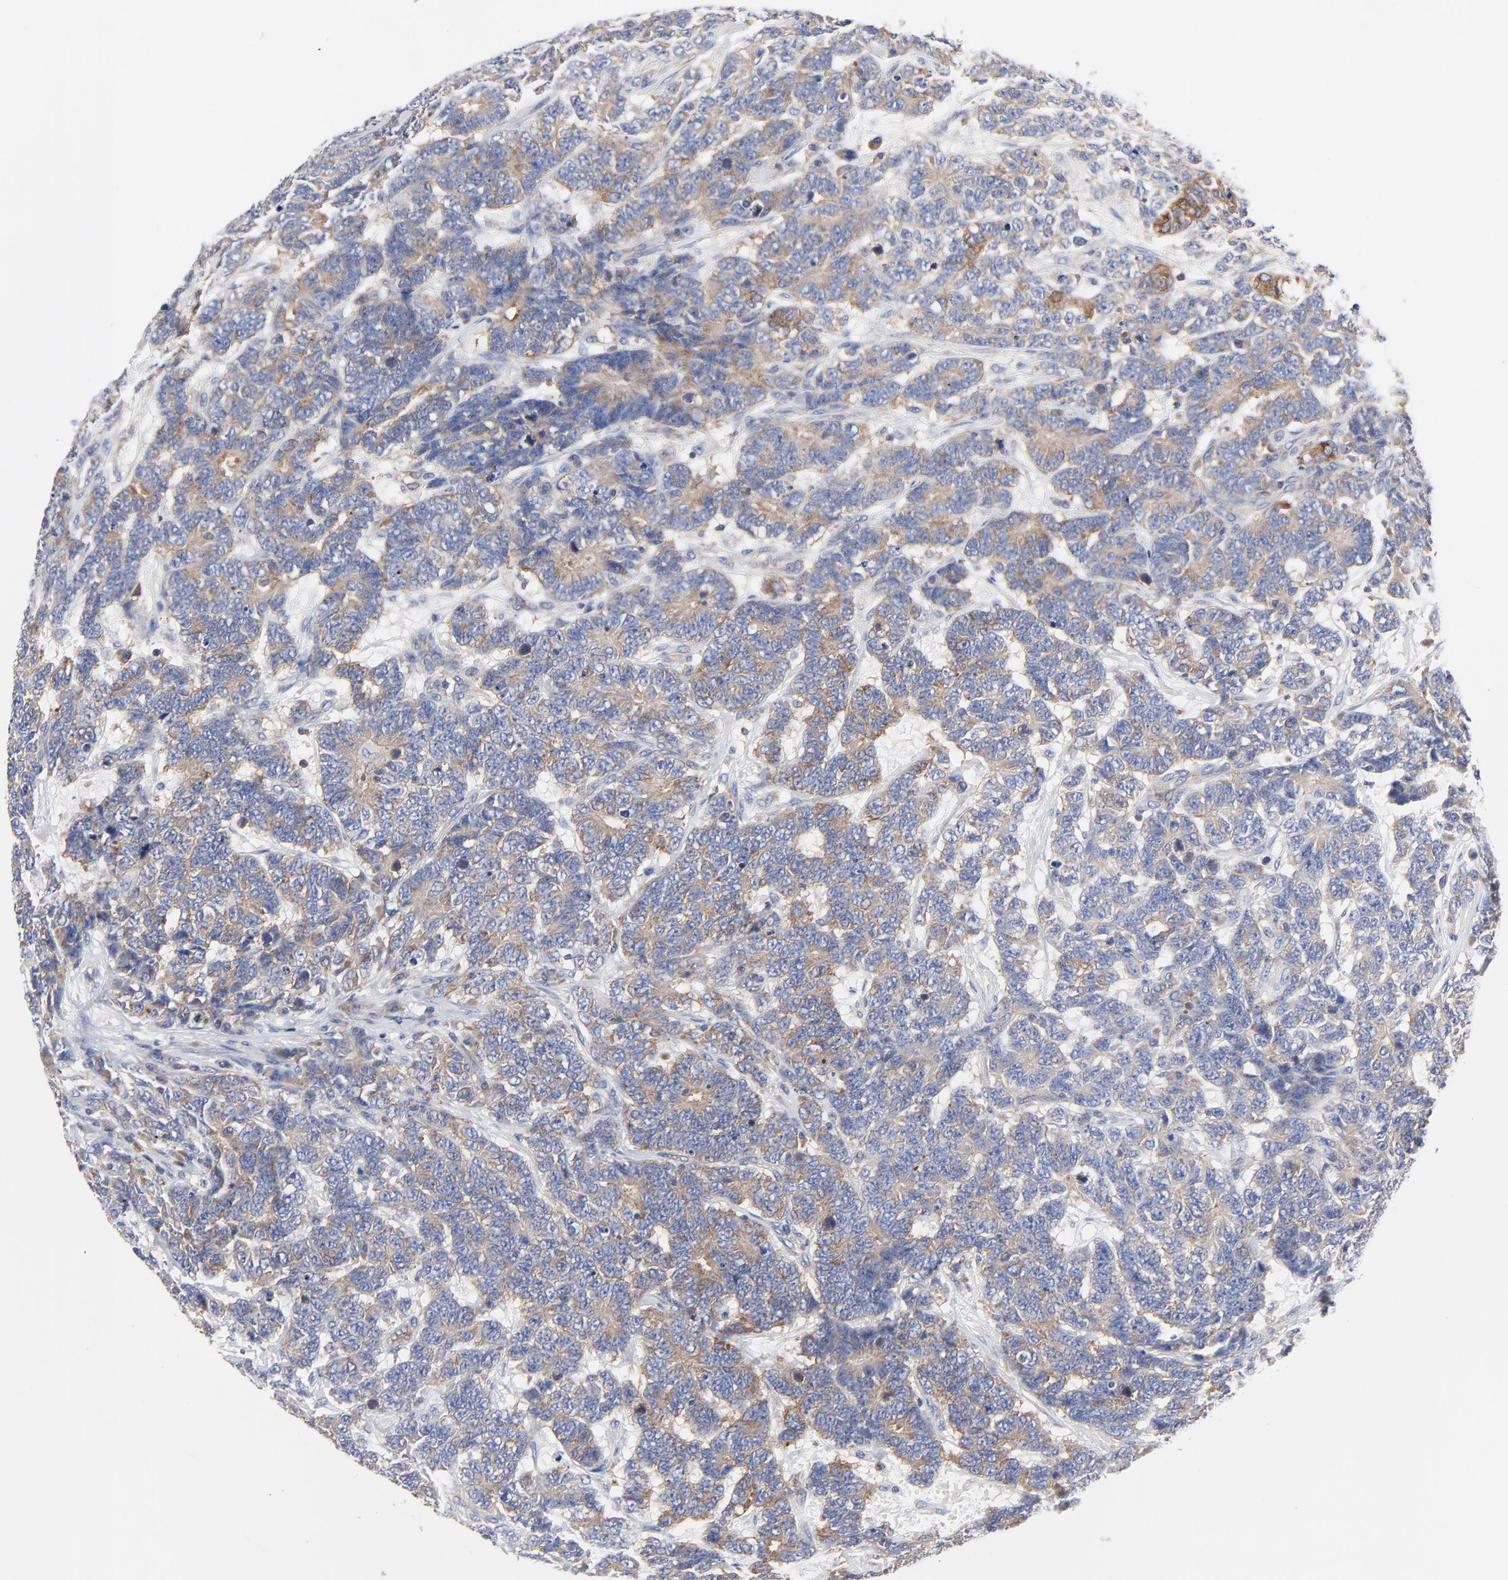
{"staining": {"intensity": "moderate", "quantity": "25%-75%", "location": "cytoplasmic/membranous"}, "tissue": "testis cancer", "cell_type": "Tumor cells", "image_type": "cancer", "snomed": [{"axis": "morphology", "description": "Carcinoma, Embryonal, NOS"}, {"axis": "topography", "description": "Testis"}], "caption": "A brown stain shows moderate cytoplasmic/membranous positivity of a protein in human testis cancer (embryonal carcinoma) tumor cells. The protein of interest is stained brown, and the nuclei are stained in blue (DAB IHC with brightfield microscopy, high magnification).", "gene": "CD2AP", "patient": {"sex": "male", "age": 26}}